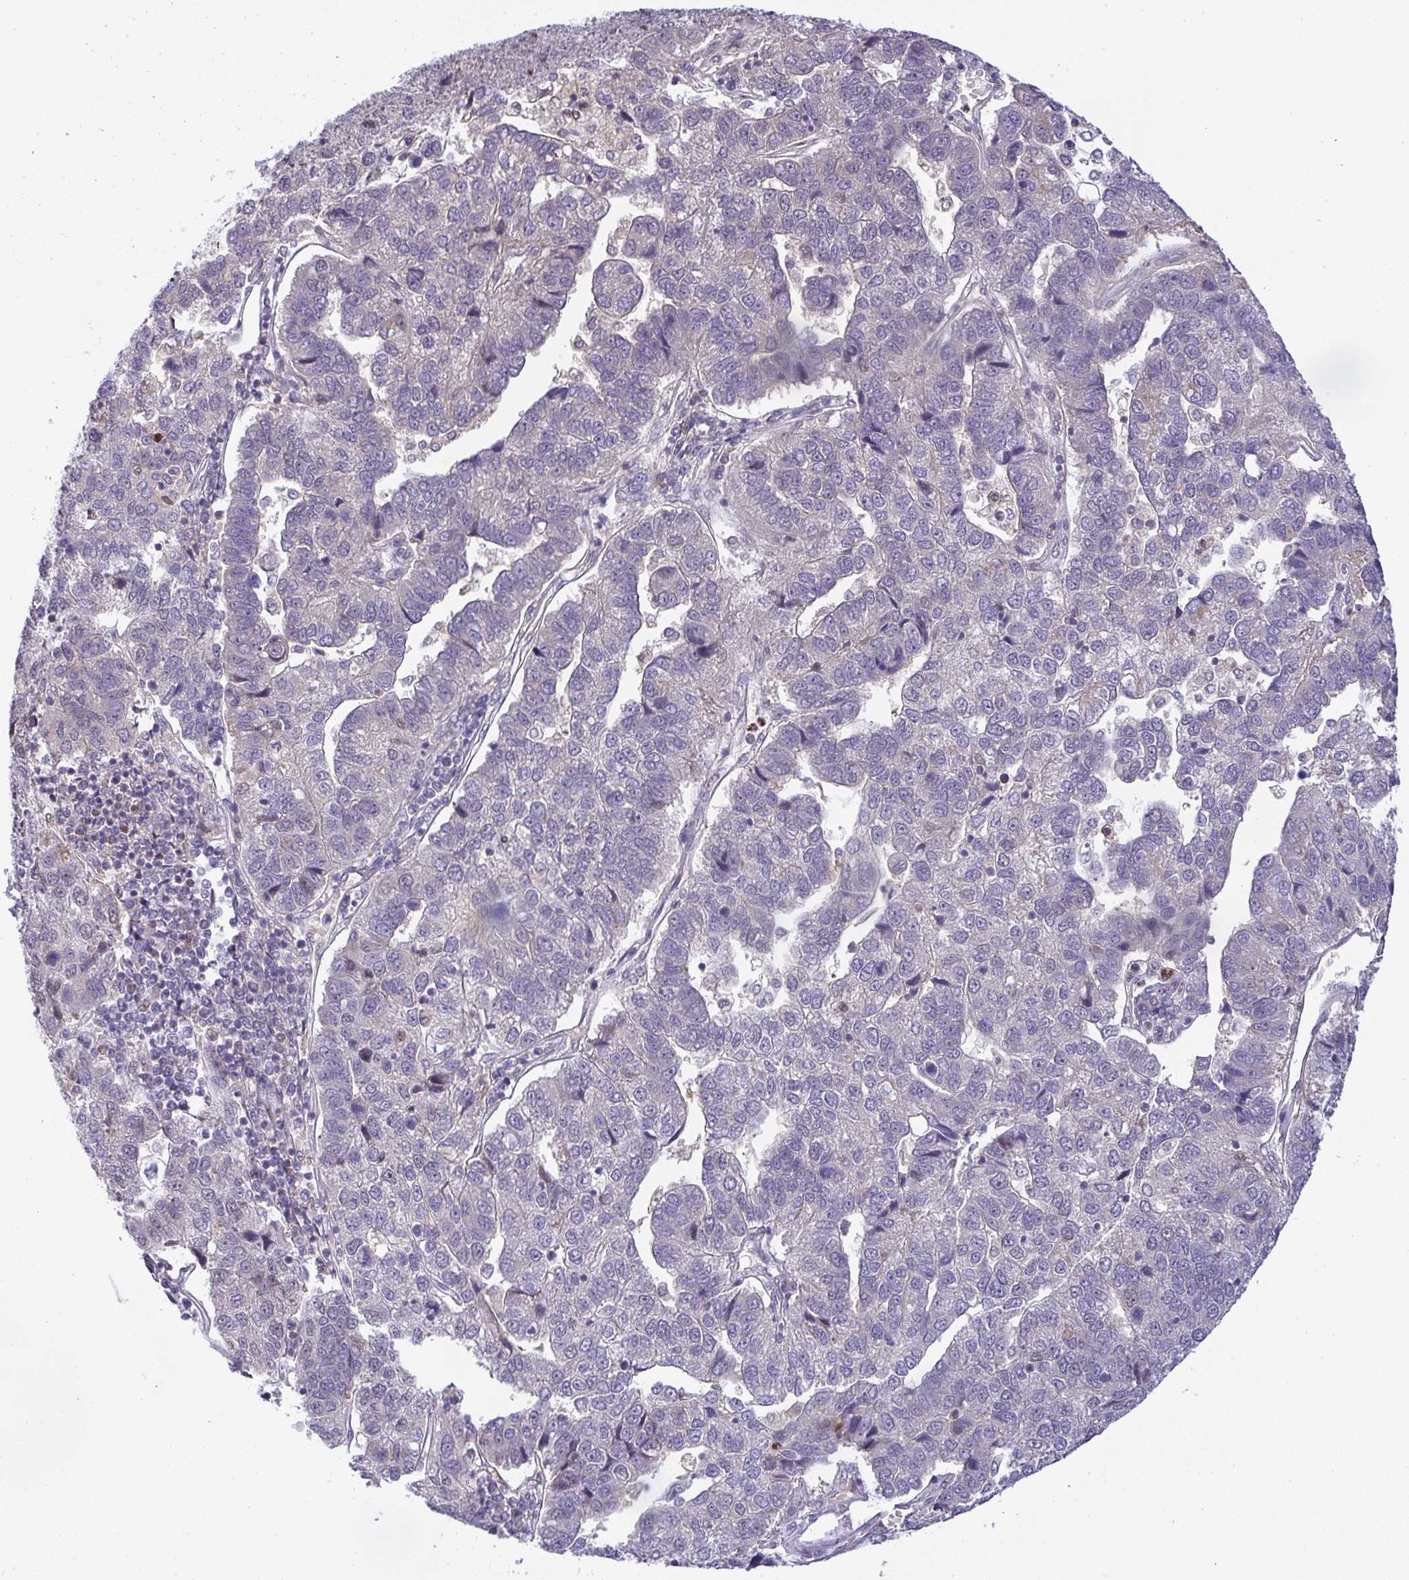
{"staining": {"intensity": "negative", "quantity": "none", "location": "none"}, "tissue": "pancreatic cancer", "cell_type": "Tumor cells", "image_type": "cancer", "snomed": [{"axis": "morphology", "description": "Adenocarcinoma, NOS"}, {"axis": "topography", "description": "Pancreas"}], "caption": "High power microscopy photomicrograph of an immunohistochemistry (IHC) histopathology image of pancreatic cancer (adenocarcinoma), revealing no significant staining in tumor cells.", "gene": "BBX", "patient": {"sex": "female", "age": 61}}